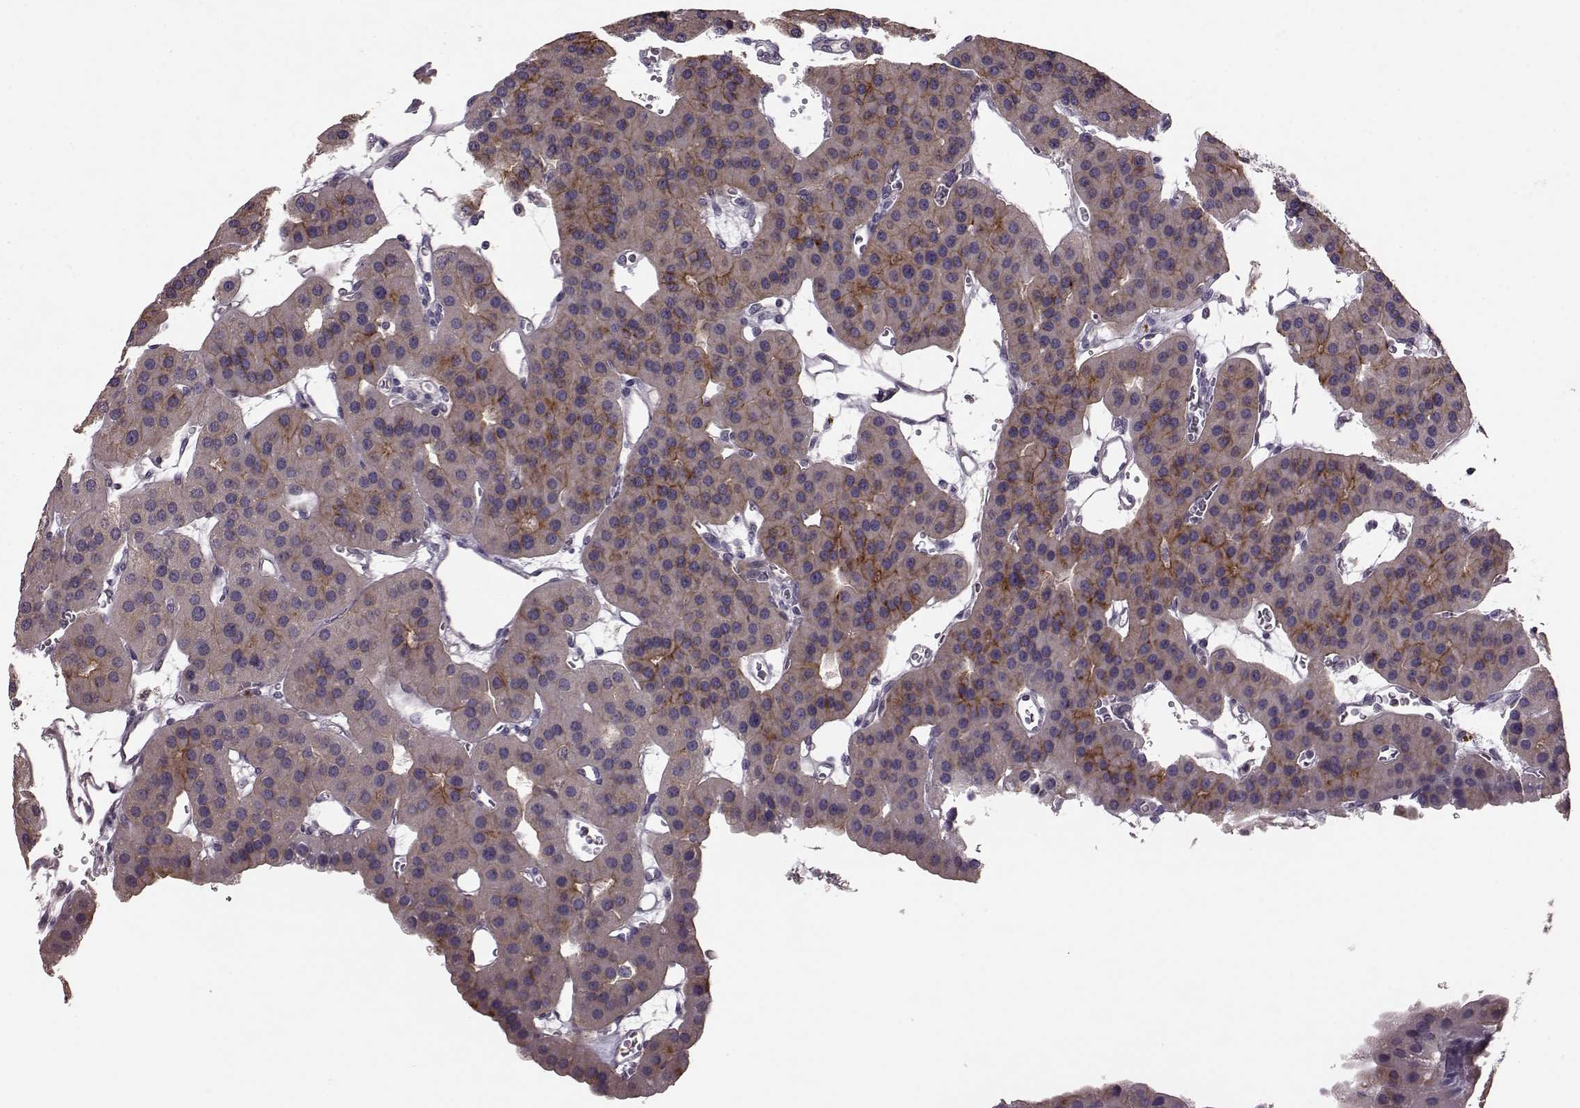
{"staining": {"intensity": "strong", "quantity": "<25%", "location": "cytoplasmic/membranous"}, "tissue": "parathyroid gland", "cell_type": "Glandular cells", "image_type": "normal", "snomed": [{"axis": "morphology", "description": "Normal tissue, NOS"}, {"axis": "morphology", "description": "Adenoma, NOS"}, {"axis": "topography", "description": "Parathyroid gland"}], "caption": "The photomicrograph displays staining of normal parathyroid gland, revealing strong cytoplasmic/membranous protein expression (brown color) within glandular cells. (Brightfield microscopy of DAB IHC at high magnification).", "gene": "SLC52A3", "patient": {"sex": "female", "age": 86}}